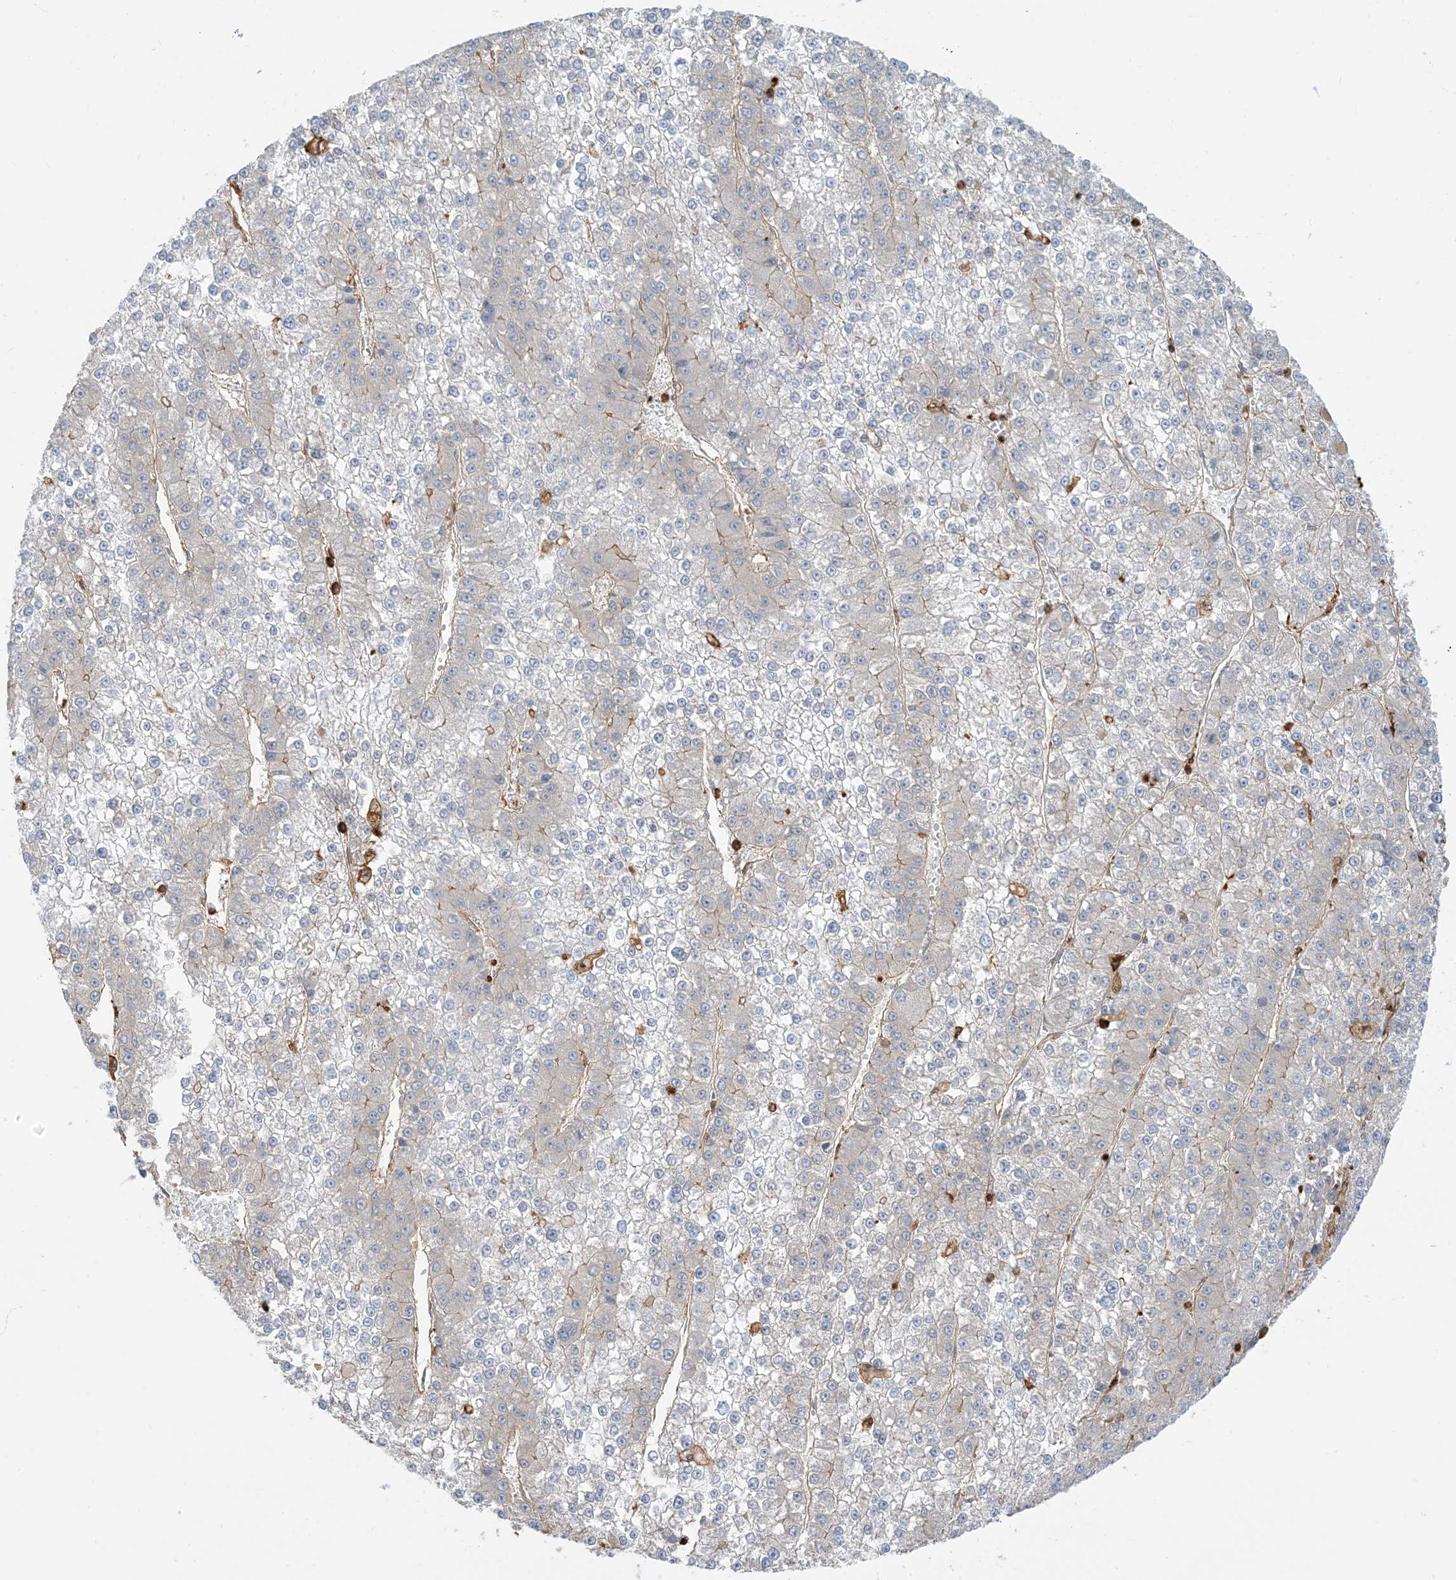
{"staining": {"intensity": "weak", "quantity": "<25%", "location": "cytoplasmic/membranous"}, "tissue": "liver cancer", "cell_type": "Tumor cells", "image_type": "cancer", "snomed": [{"axis": "morphology", "description": "Carcinoma, Hepatocellular, NOS"}, {"axis": "topography", "description": "Liver"}], "caption": "This is an IHC photomicrograph of hepatocellular carcinoma (liver). There is no staining in tumor cells.", "gene": "CAPZB", "patient": {"sex": "female", "age": 73}}